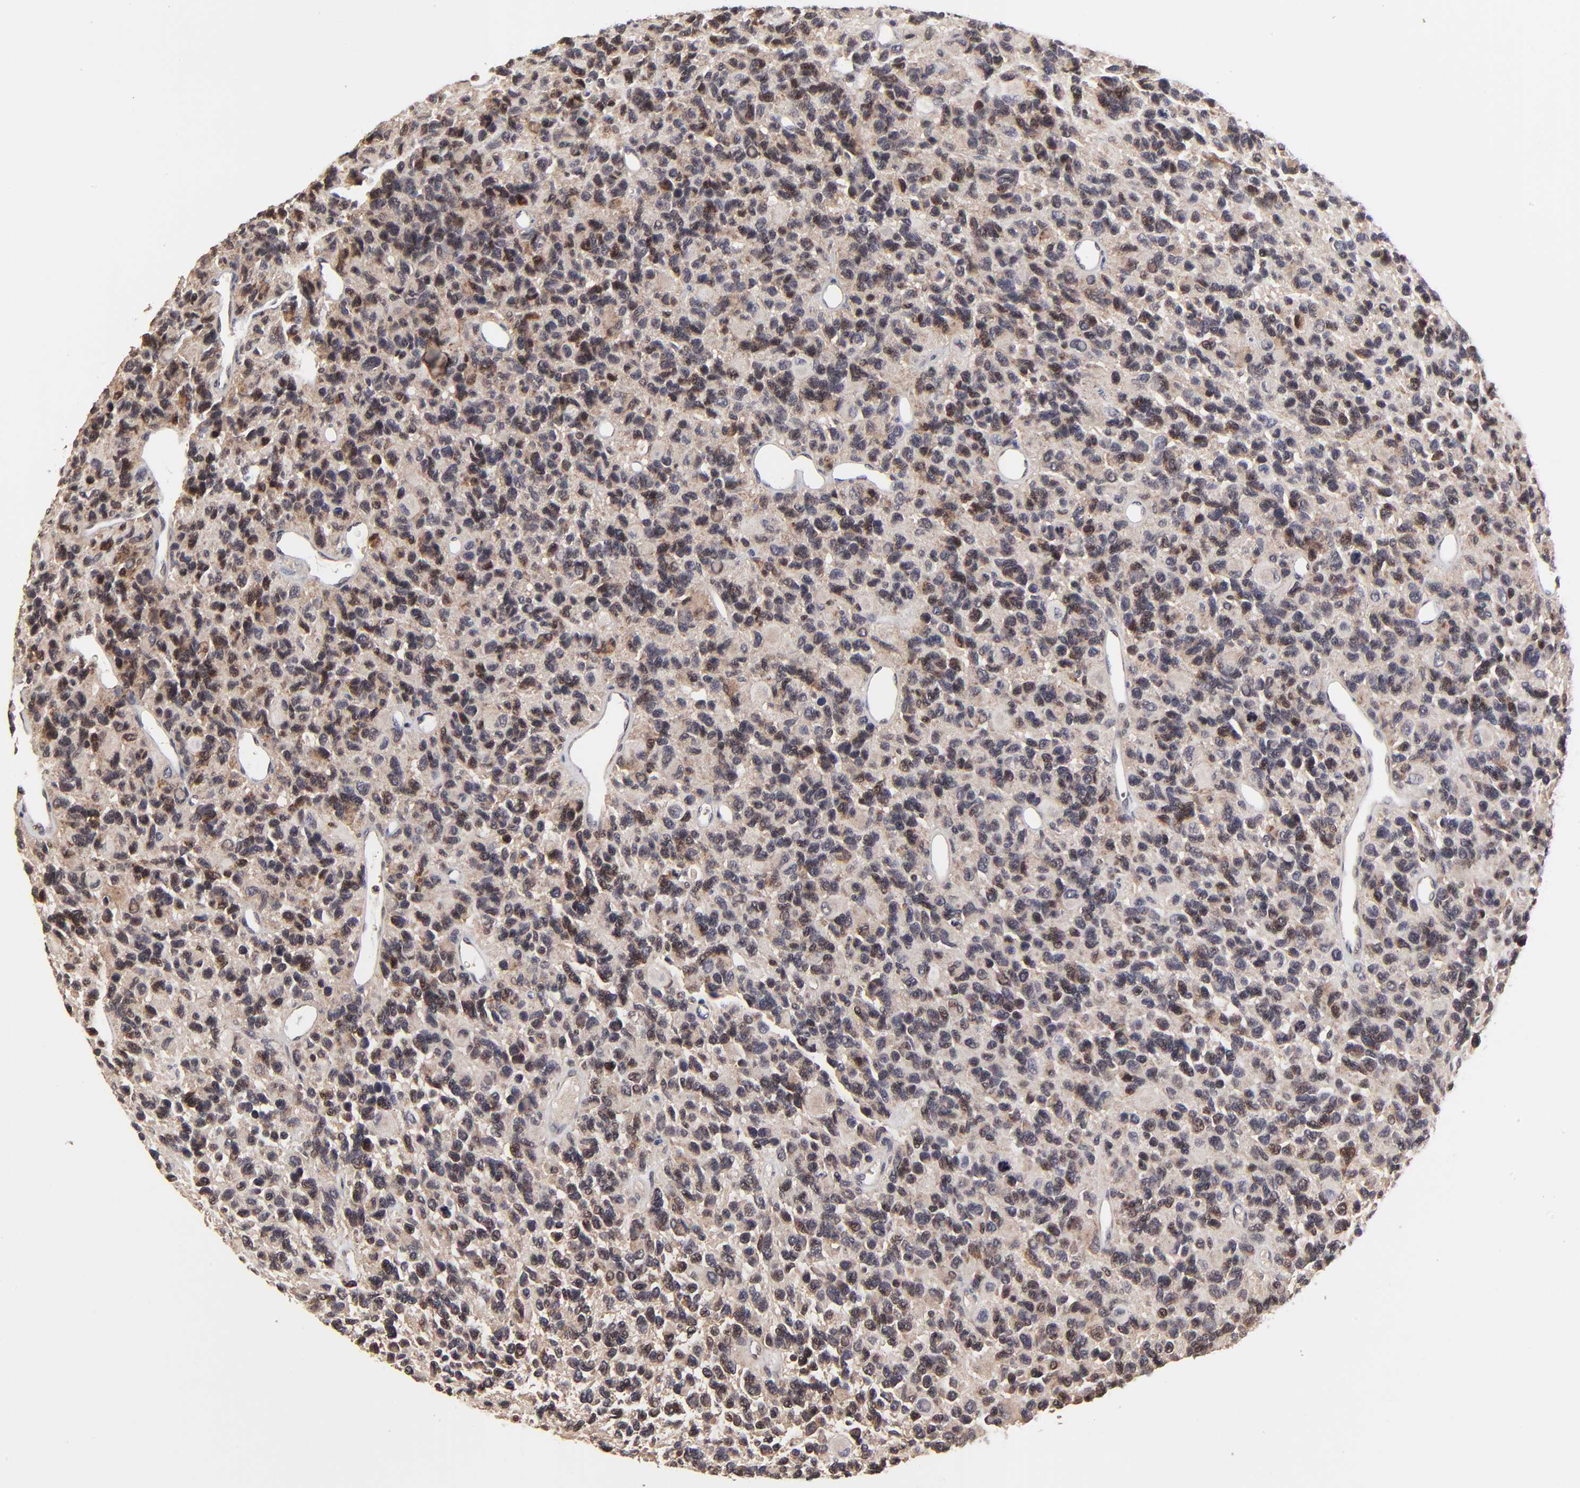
{"staining": {"intensity": "moderate", "quantity": "<25%", "location": "cytoplasmic/membranous"}, "tissue": "glioma", "cell_type": "Tumor cells", "image_type": "cancer", "snomed": [{"axis": "morphology", "description": "Glioma, malignant, High grade"}, {"axis": "topography", "description": "Brain"}], "caption": "This photomicrograph exhibits glioma stained with immunohistochemistry to label a protein in brown. The cytoplasmic/membranous of tumor cells show moderate positivity for the protein. Nuclei are counter-stained blue.", "gene": "FRMD8", "patient": {"sex": "male", "age": 77}}